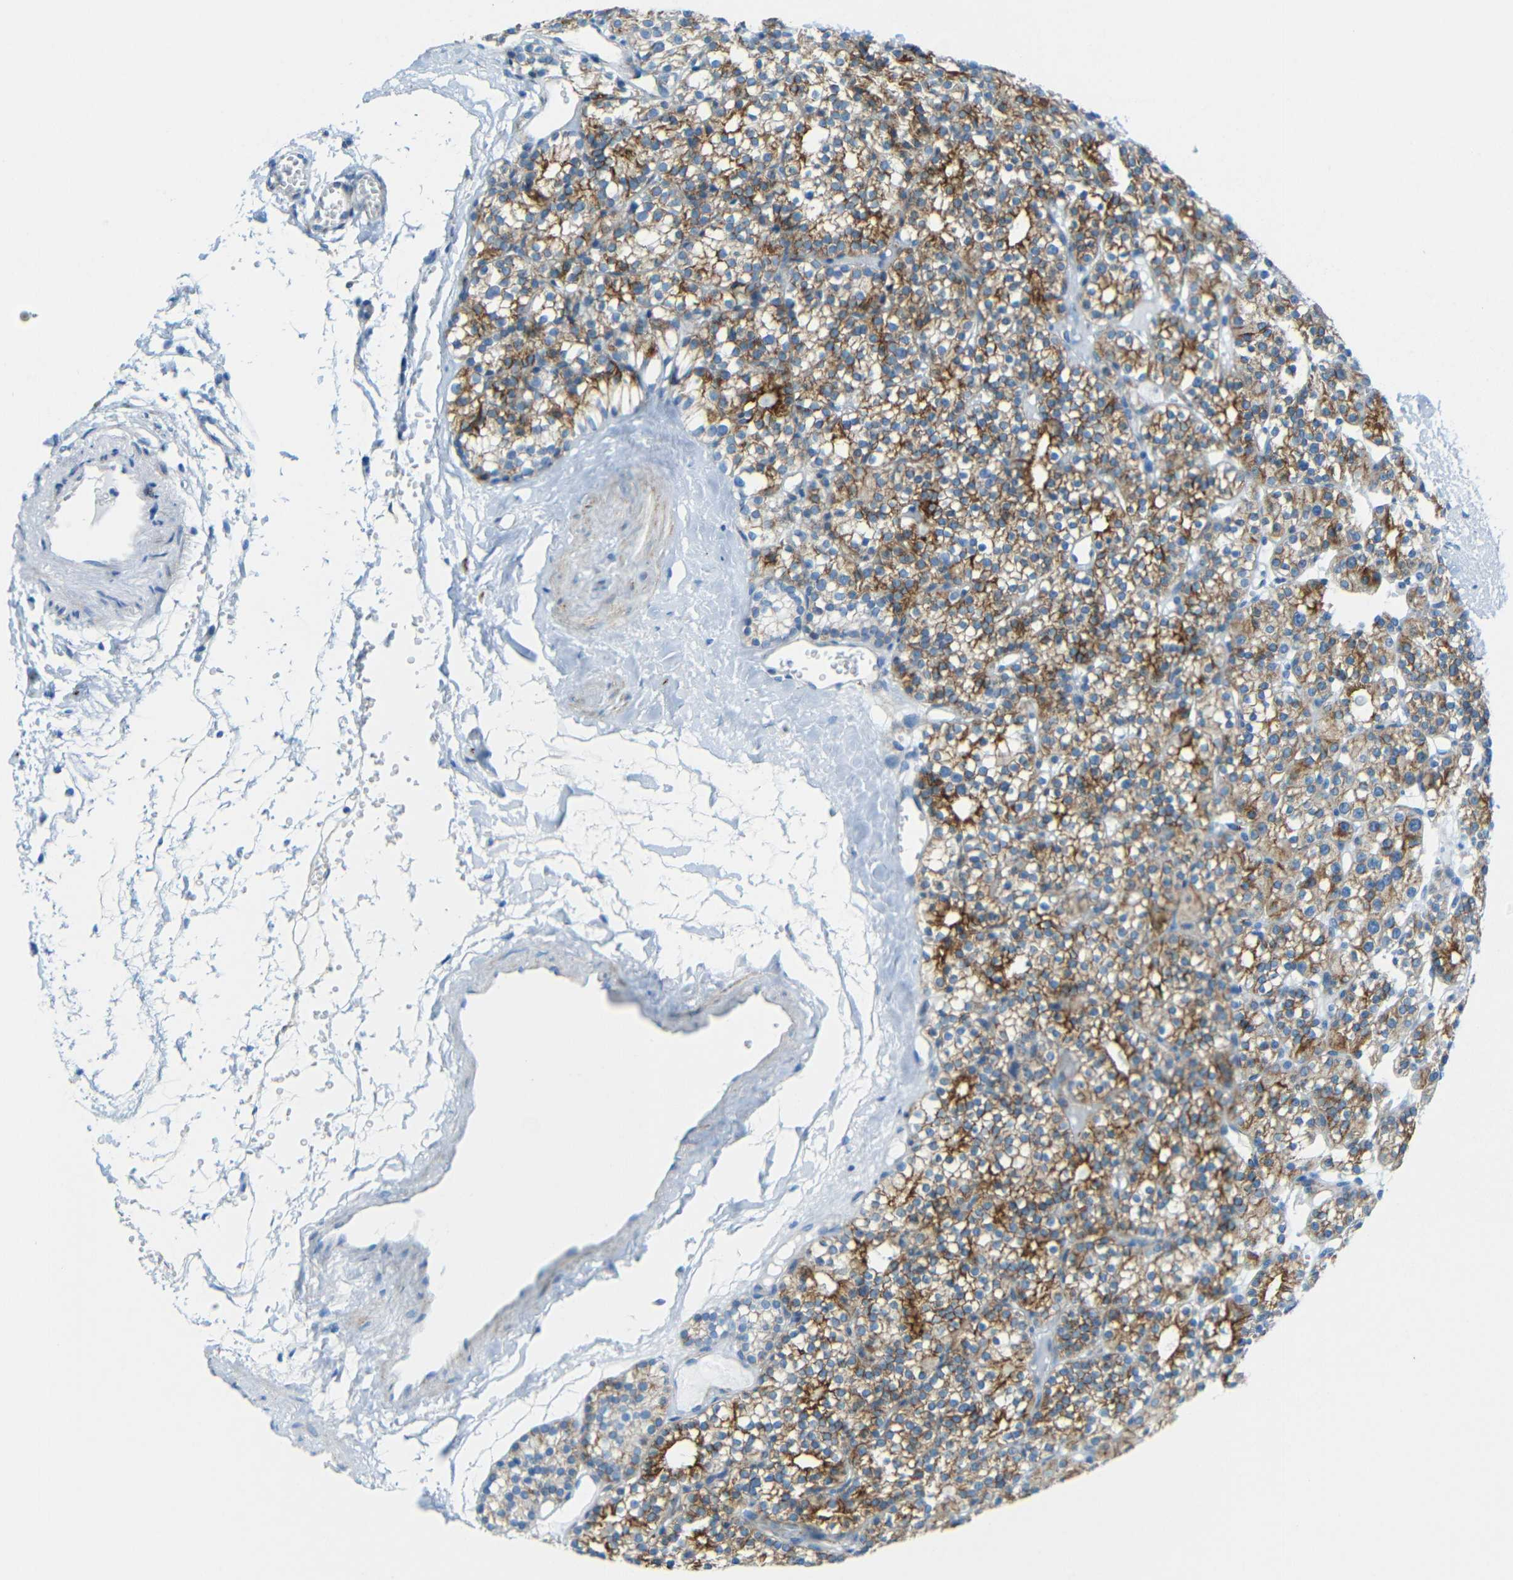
{"staining": {"intensity": "moderate", "quantity": ">75%", "location": "cytoplasmic/membranous"}, "tissue": "parathyroid gland", "cell_type": "Glandular cells", "image_type": "normal", "snomed": [{"axis": "morphology", "description": "Normal tissue, NOS"}, {"axis": "topography", "description": "Parathyroid gland"}], "caption": "IHC staining of unremarkable parathyroid gland, which shows medium levels of moderate cytoplasmic/membranous staining in approximately >75% of glandular cells indicating moderate cytoplasmic/membranous protein staining. The staining was performed using DAB (3,3'-diaminobenzidine) (brown) for protein detection and nuclei were counterstained in hematoxylin (blue).", "gene": "TUBB4B", "patient": {"sex": "female", "age": 64}}